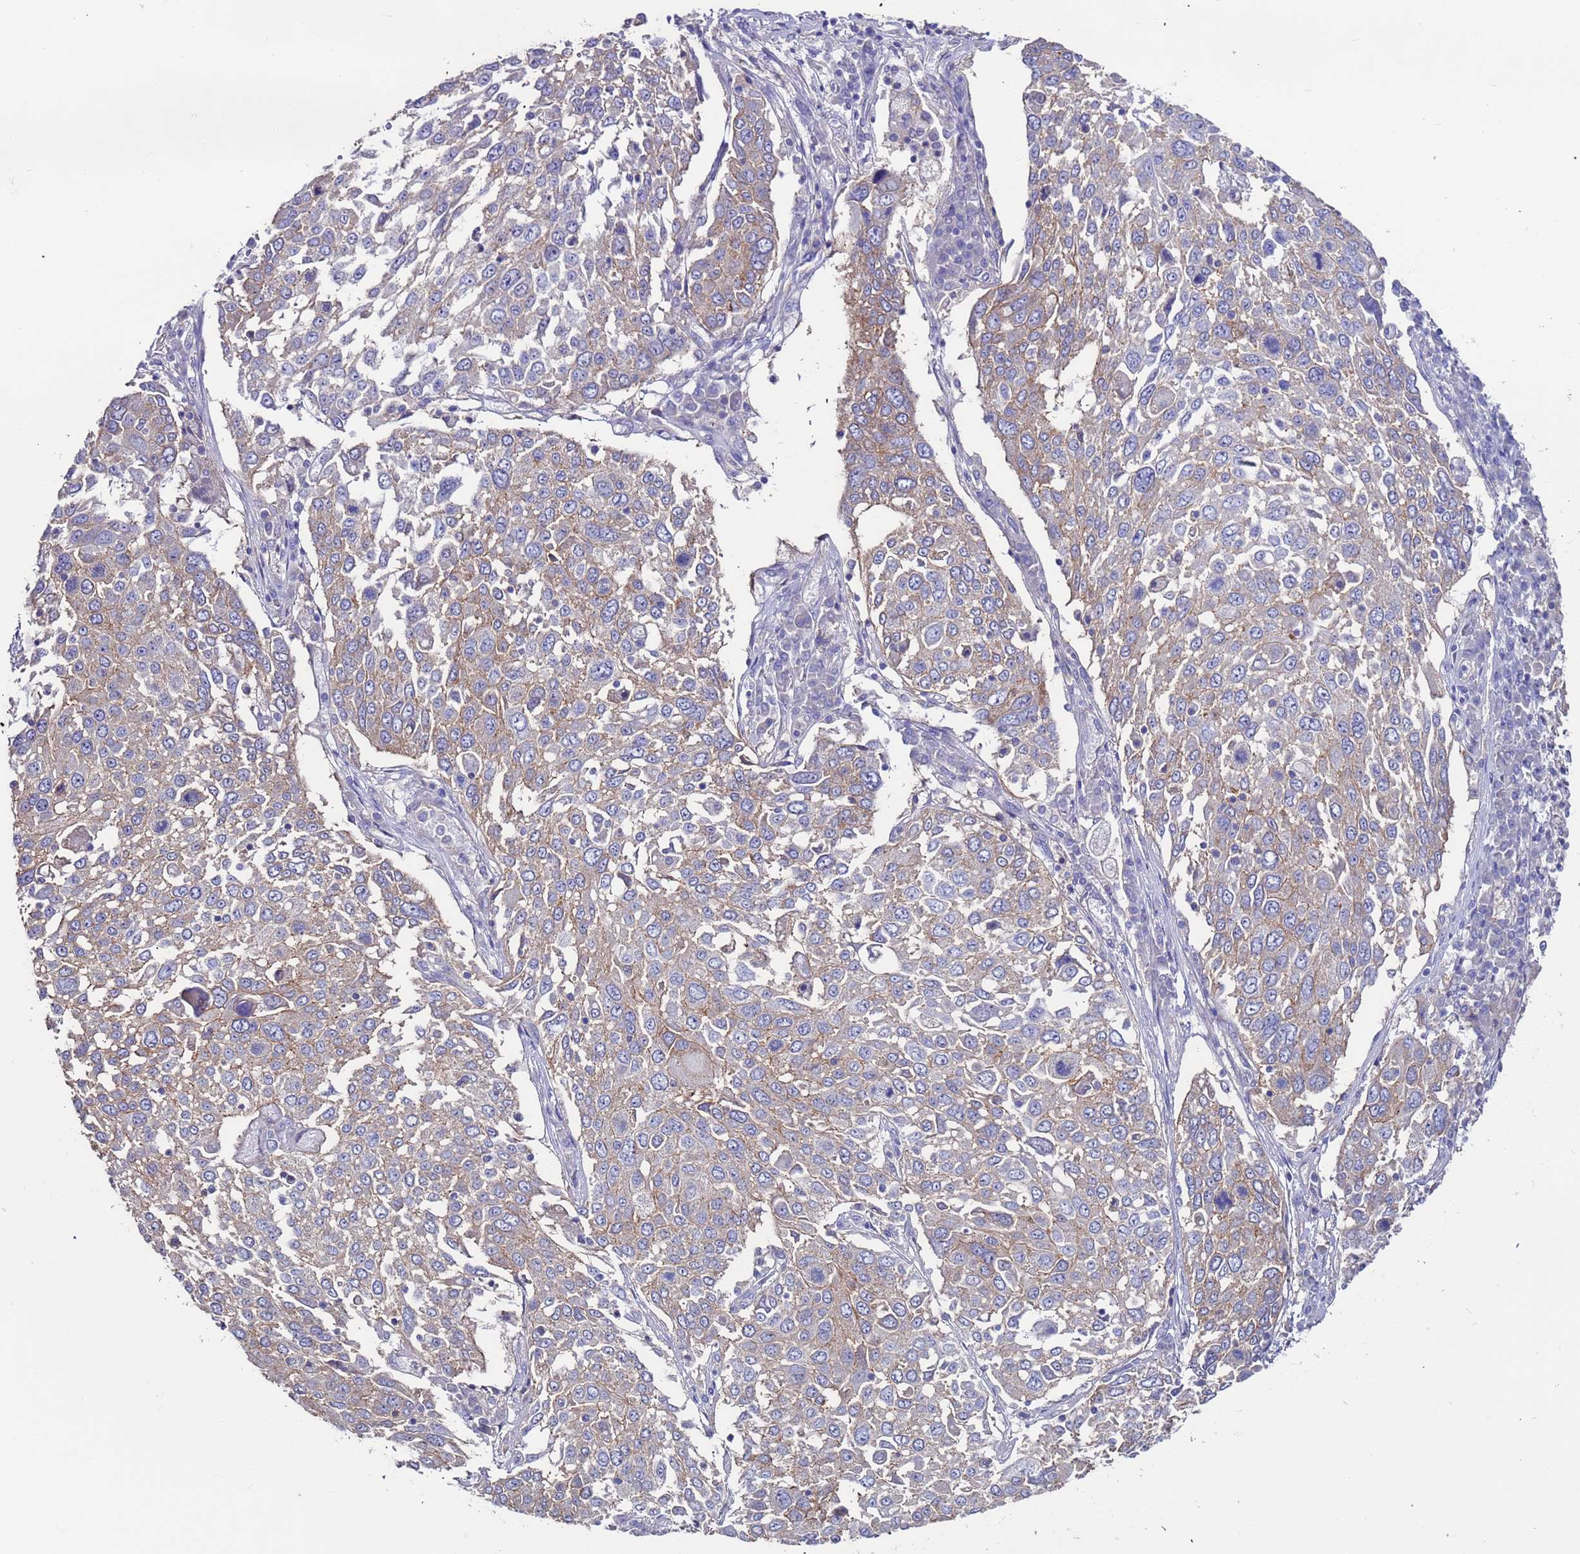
{"staining": {"intensity": "weak", "quantity": "<25%", "location": "cytoplasmic/membranous"}, "tissue": "lung cancer", "cell_type": "Tumor cells", "image_type": "cancer", "snomed": [{"axis": "morphology", "description": "Squamous cell carcinoma, NOS"}, {"axis": "topography", "description": "Lung"}], "caption": "Immunohistochemistry photomicrograph of human lung cancer (squamous cell carcinoma) stained for a protein (brown), which shows no staining in tumor cells.", "gene": "KRTCAP3", "patient": {"sex": "male", "age": 65}}